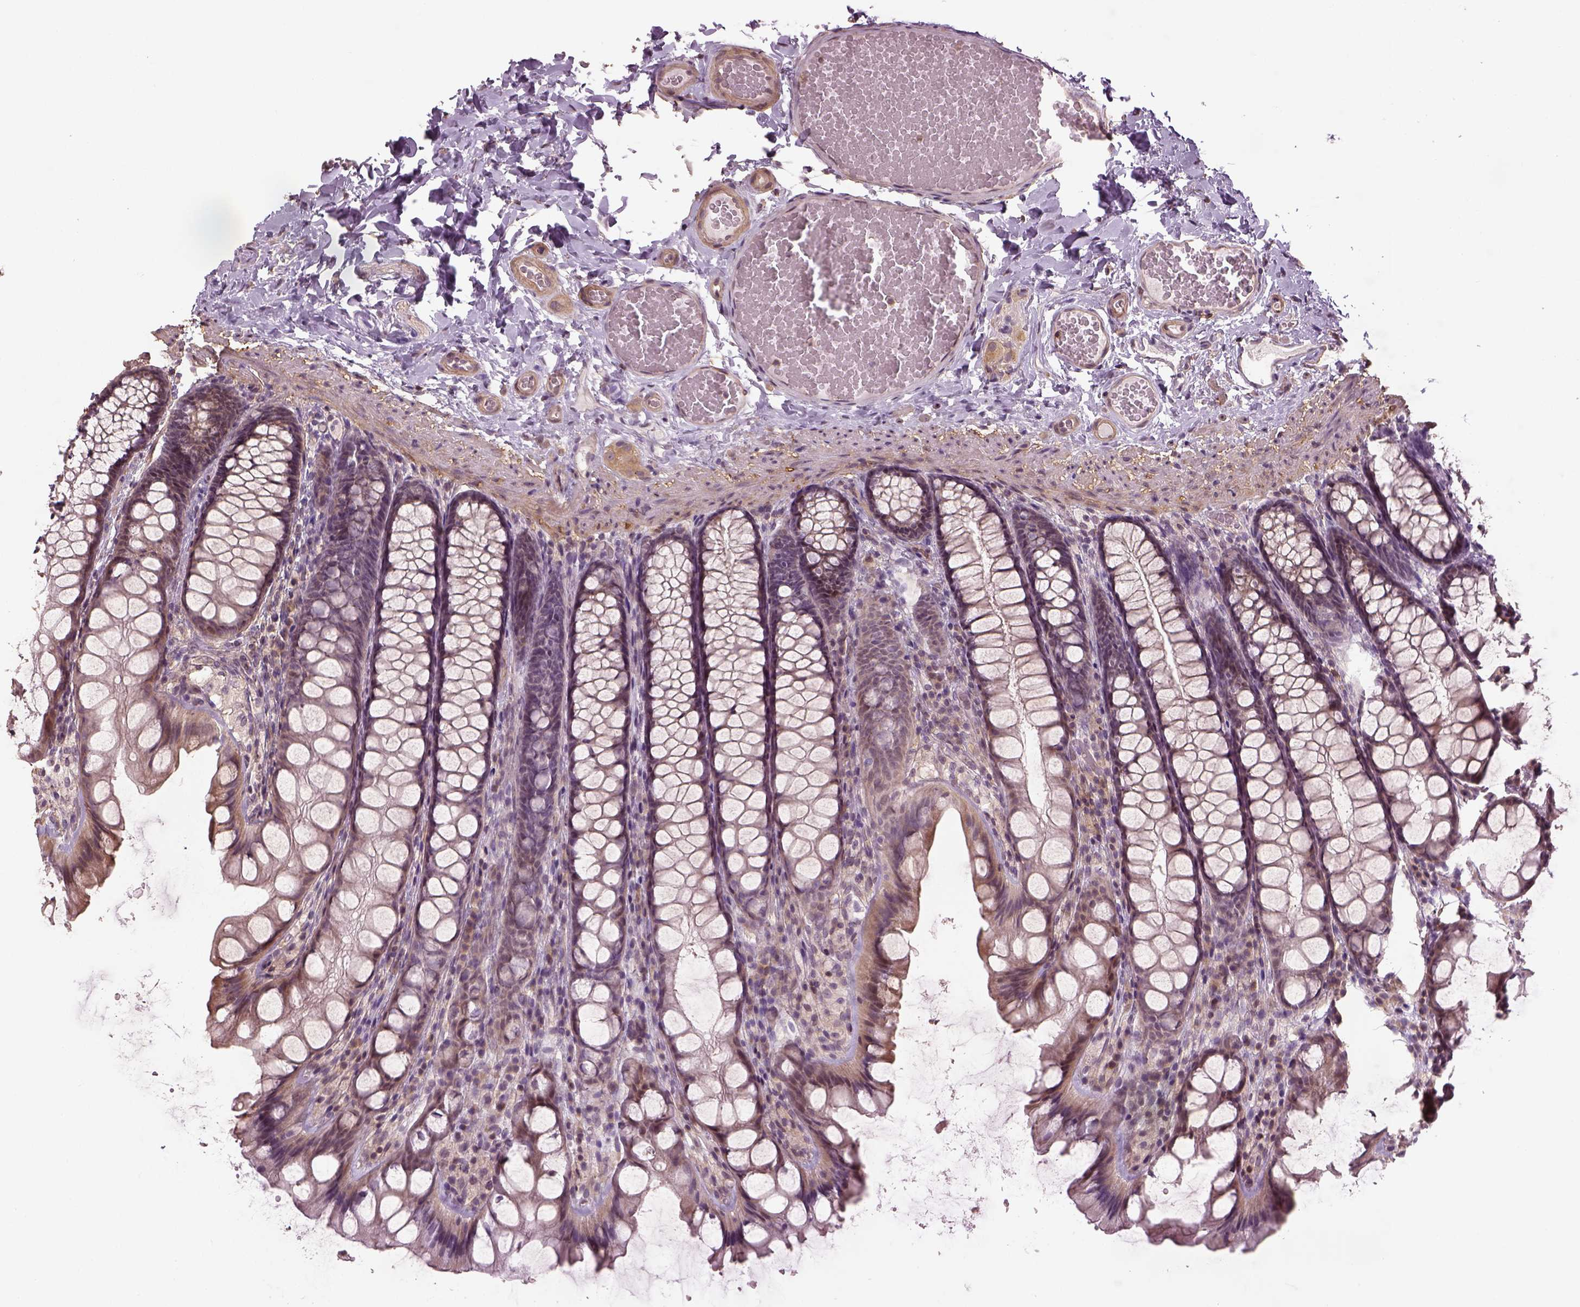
{"staining": {"intensity": "negative", "quantity": "none", "location": "none"}, "tissue": "colon", "cell_type": "Endothelial cells", "image_type": "normal", "snomed": [{"axis": "morphology", "description": "Normal tissue, NOS"}, {"axis": "topography", "description": "Colon"}], "caption": "This is an IHC histopathology image of normal human colon. There is no positivity in endothelial cells.", "gene": "LIN7A", "patient": {"sex": "male", "age": 47}}